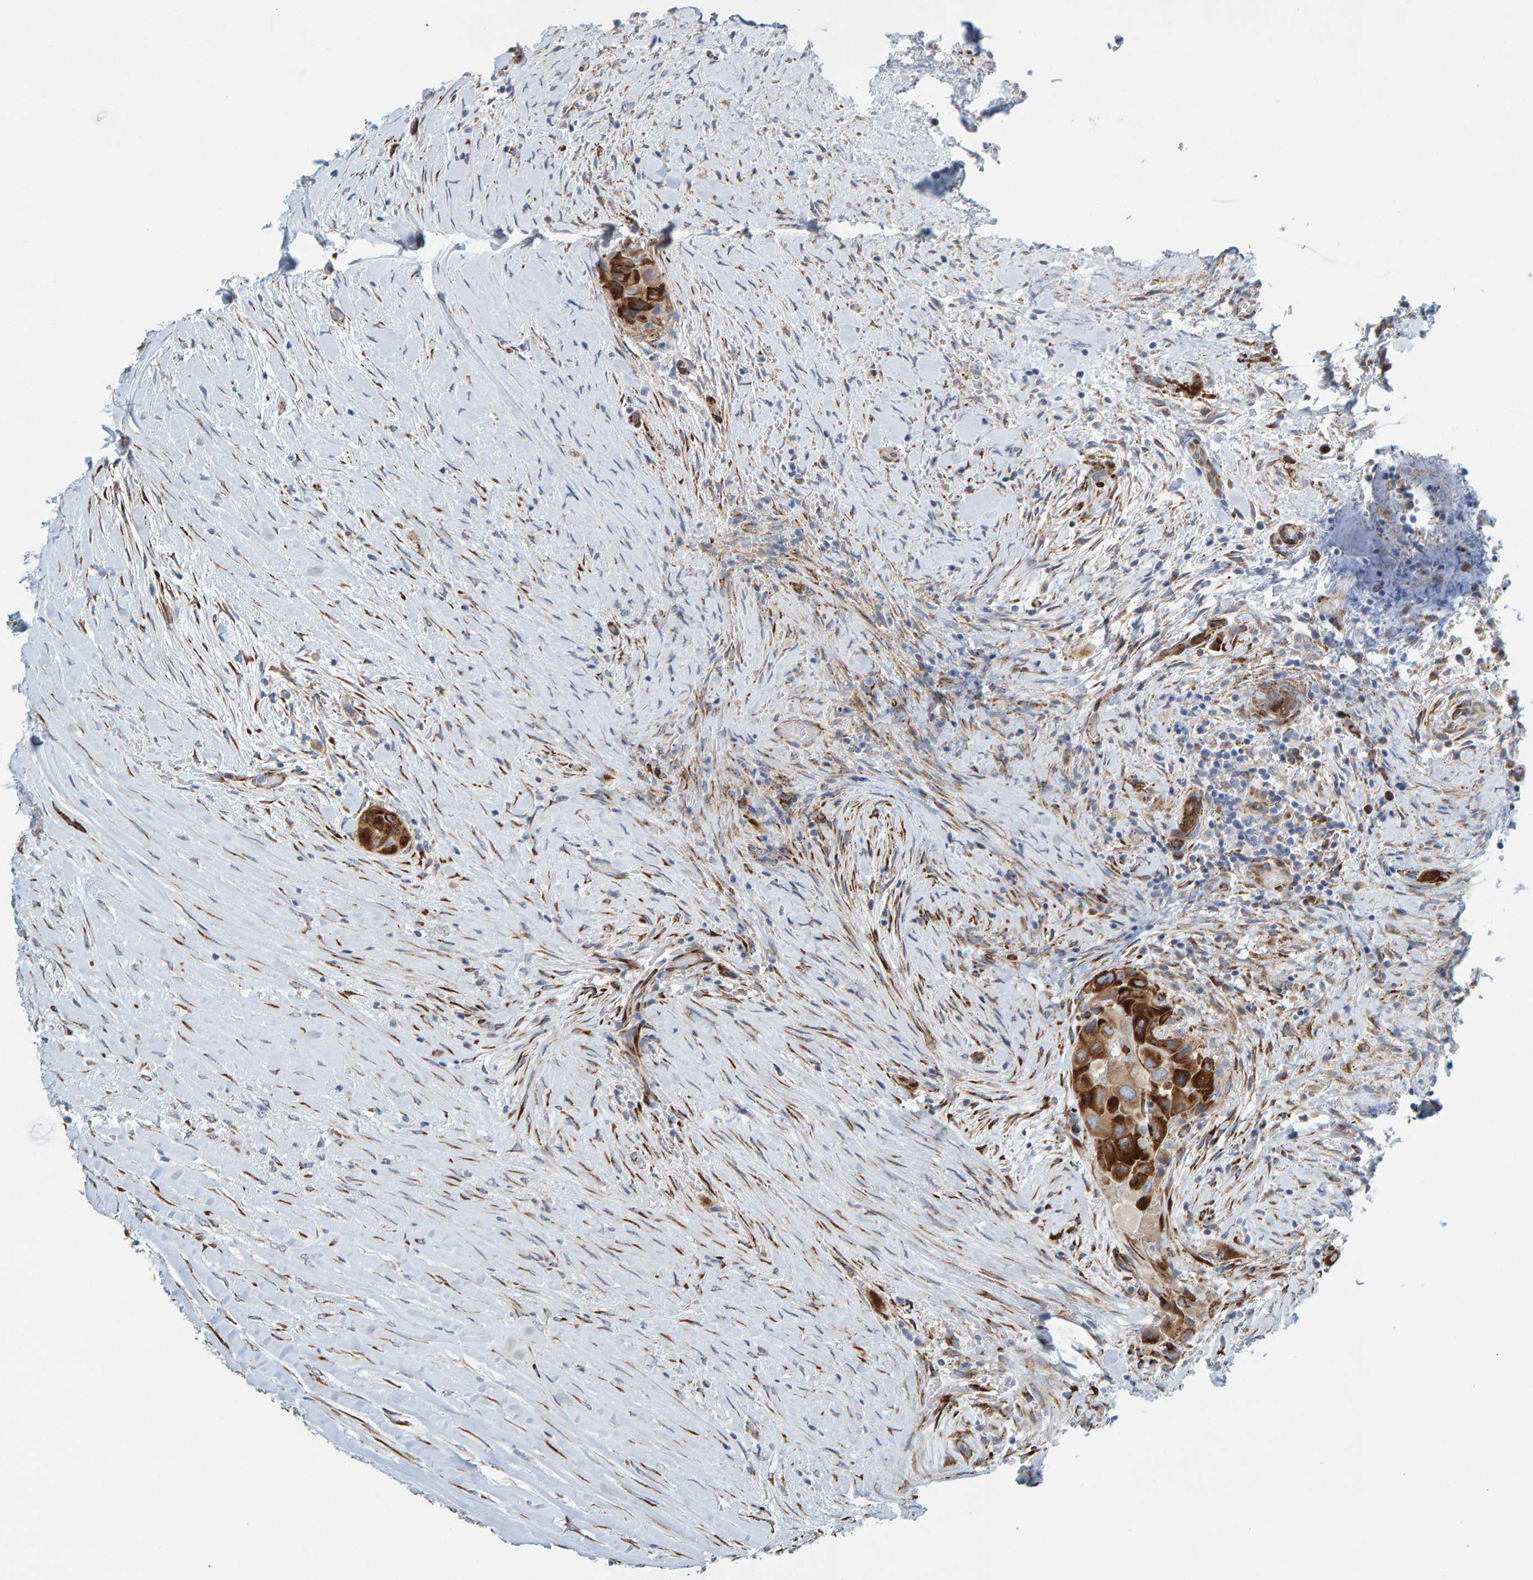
{"staining": {"intensity": "strong", "quantity": "<25%", "location": "cytoplasmic/membranous"}, "tissue": "thyroid cancer", "cell_type": "Tumor cells", "image_type": "cancer", "snomed": [{"axis": "morphology", "description": "Papillary adenocarcinoma, NOS"}, {"axis": "topography", "description": "Thyroid gland"}], "caption": "Tumor cells demonstrate medium levels of strong cytoplasmic/membranous positivity in about <25% of cells in thyroid cancer (papillary adenocarcinoma).", "gene": "MMP16", "patient": {"sex": "female", "age": 59}}